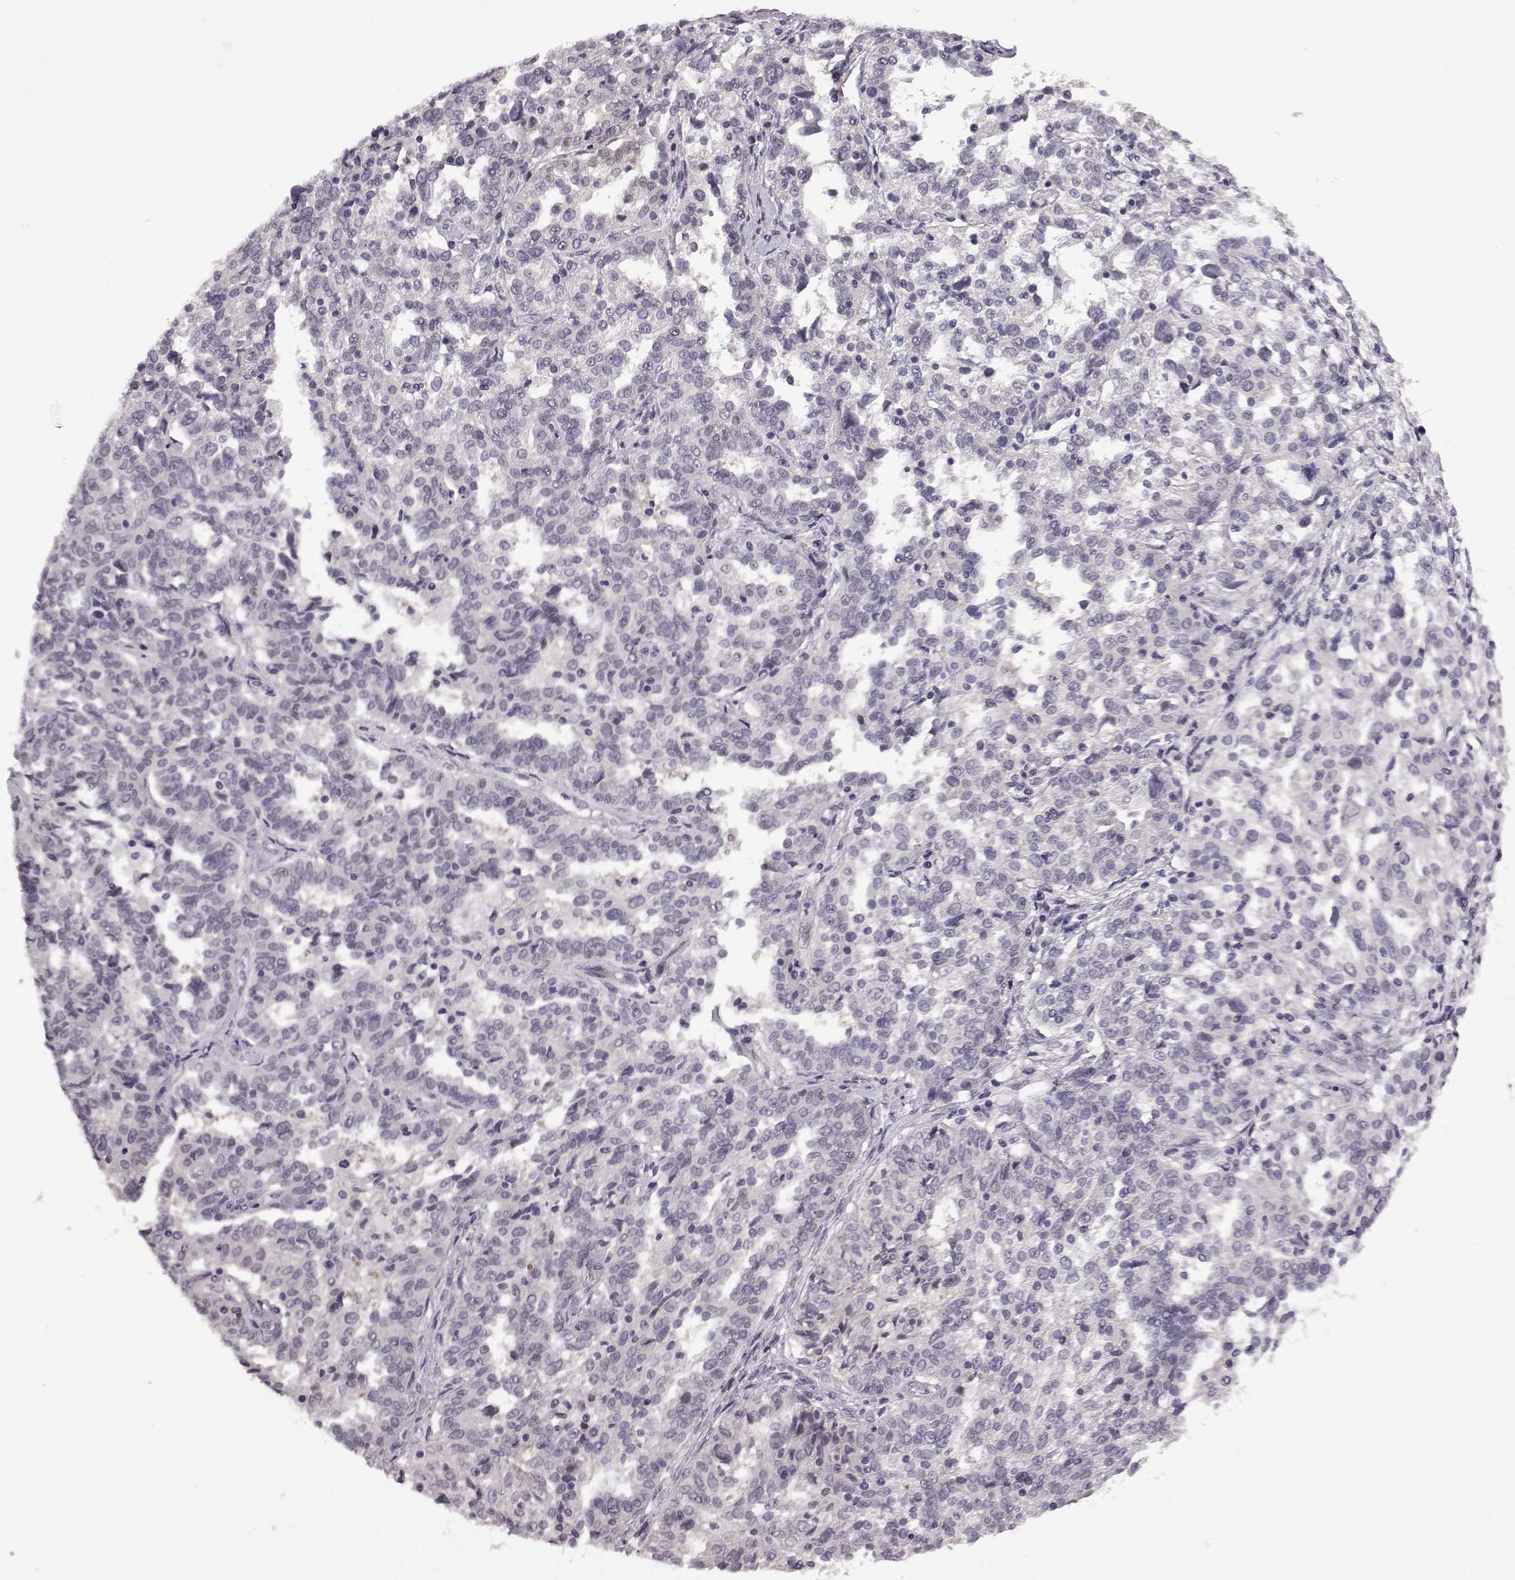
{"staining": {"intensity": "negative", "quantity": "none", "location": "none"}, "tissue": "ovarian cancer", "cell_type": "Tumor cells", "image_type": "cancer", "snomed": [{"axis": "morphology", "description": "Cystadenocarcinoma, serous, NOS"}, {"axis": "topography", "description": "Ovary"}], "caption": "IHC image of neoplastic tissue: human ovarian cancer (serous cystadenocarcinoma) stained with DAB displays no significant protein staining in tumor cells. (Immunohistochemistry, brightfield microscopy, high magnification).", "gene": "C10orf62", "patient": {"sex": "female", "age": 67}}